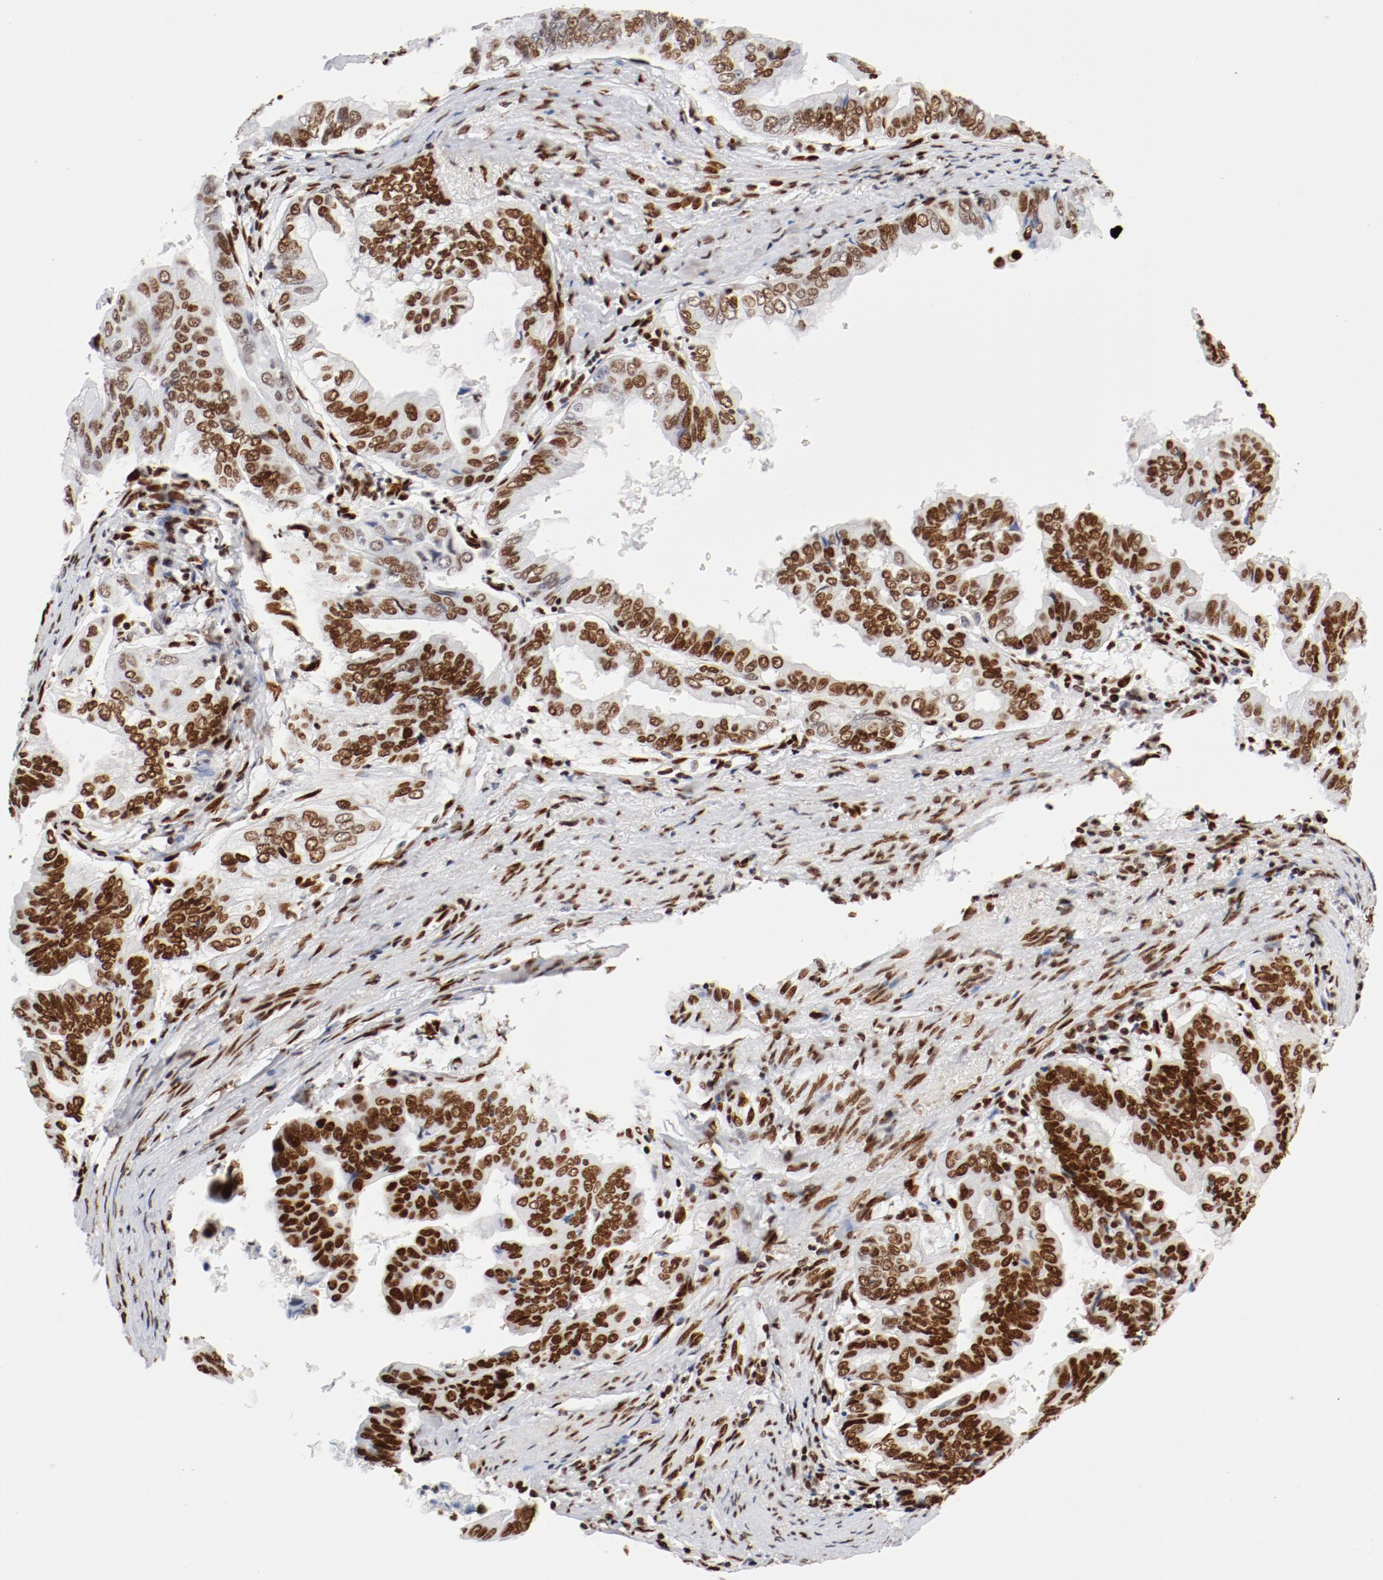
{"staining": {"intensity": "strong", "quantity": ">75%", "location": "nuclear"}, "tissue": "stomach cancer", "cell_type": "Tumor cells", "image_type": "cancer", "snomed": [{"axis": "morphology", "description": "Adenocarcinoma, NOS"}, {"axis": "topography", "description": "Stomach, upper"}], "caption": "DAB (3,3'-diaminobenzidine) immunohistochemical staining of human stomach cancer displays strong nuclear protein expression in about >75% of tumor cells.", "gene": "CTBP1", "patient": {"sex": "male", "age": 80}}